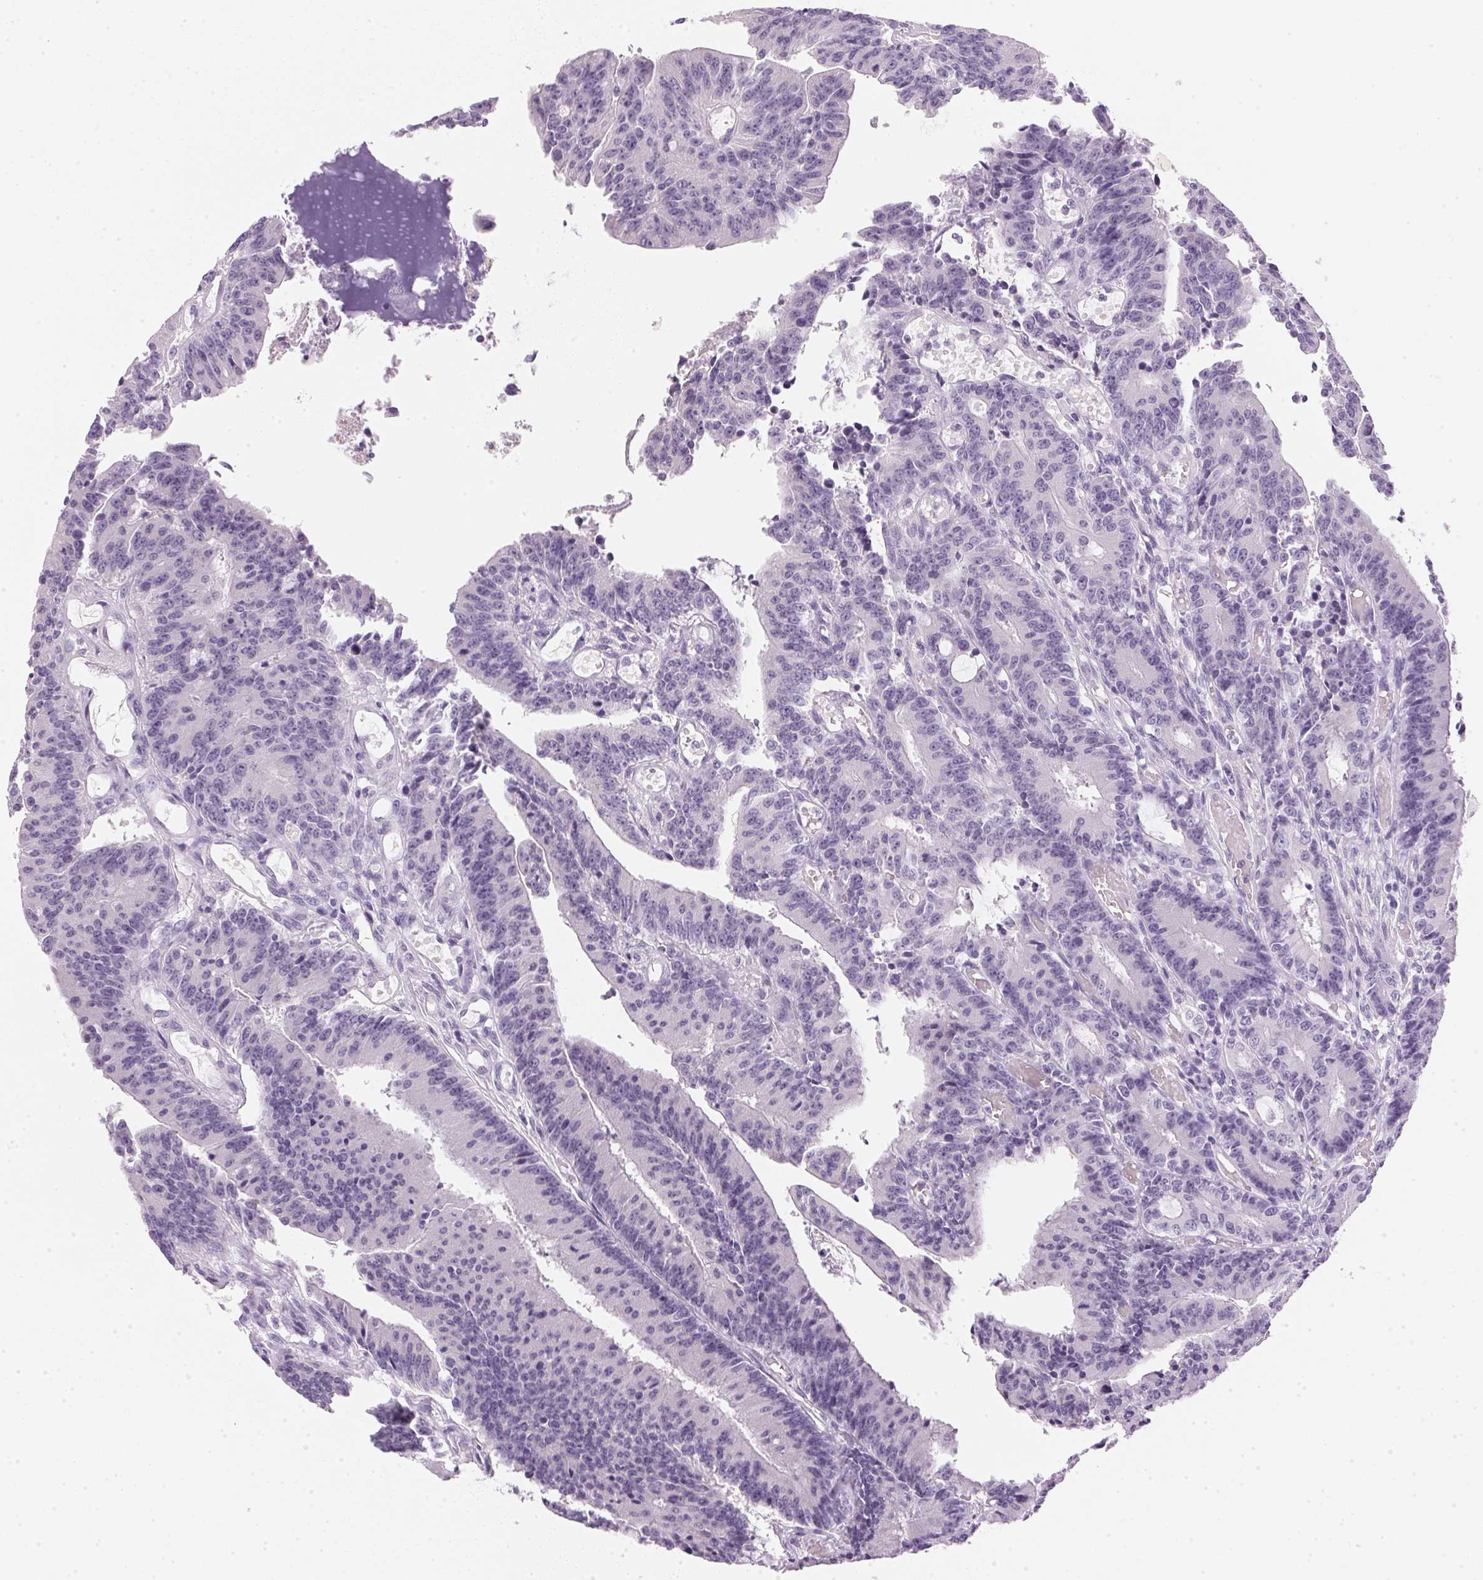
{"staining": {"intensity": "negative", "quantity": "none", "location": "none"}, "tissue": "colorectal cancer", "cell_type": "Tumor cells", "image_type": "cancer", "snomed": [{"axis": "morphology", "description": "Adenocarcinoma, NOS"}, {"axis": "topography", "description": "Colon"}], "caption": "This is an IHC photomicrograph of human colorectal cancer (adenocarcinoma). There is no staining in tumor cells.", "gene": "IGFBP1", "patient": {"sex": "female", "age": 78}}